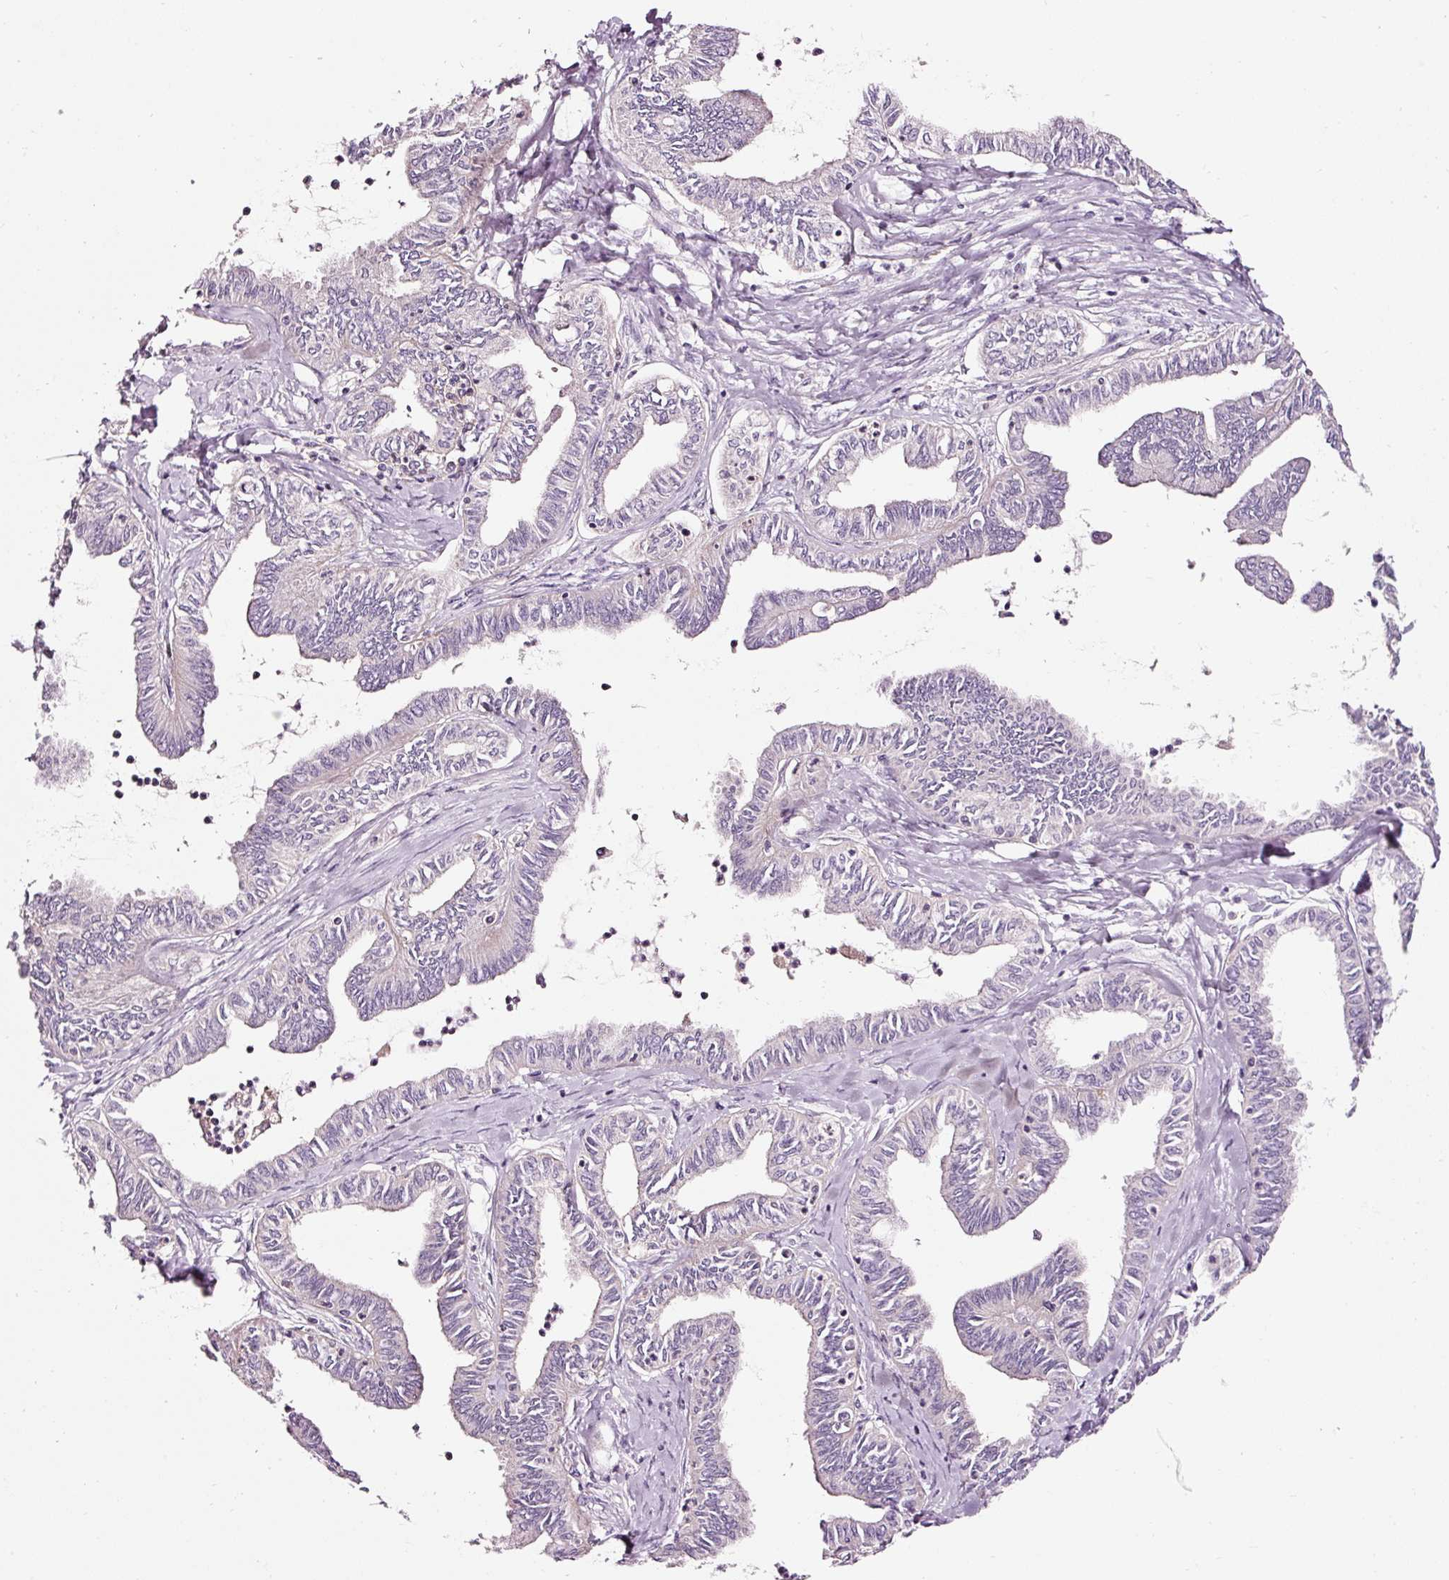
{"staining": {"intensity": "negative", "quantity": "none", "location": "none"}, "tissue": "ovarian cancer", "cell_type": "Tumor cells", "image_type": "cancer", "snomed": [{"axis": "morphology", "description": "Carcinoma, endometroid"}, {"axis": "topography", "description": "Ovary"}], "caption": "High magnification brightfield microscopy of ovarian cancer stained with DAB (3,3'-diaminobenzidine) (brown) and counterstained with hematoxylin (blue): tumor cells show no significant staining.", "gene": "NAPA", "patient": {"sex": "female", "age": 70}}